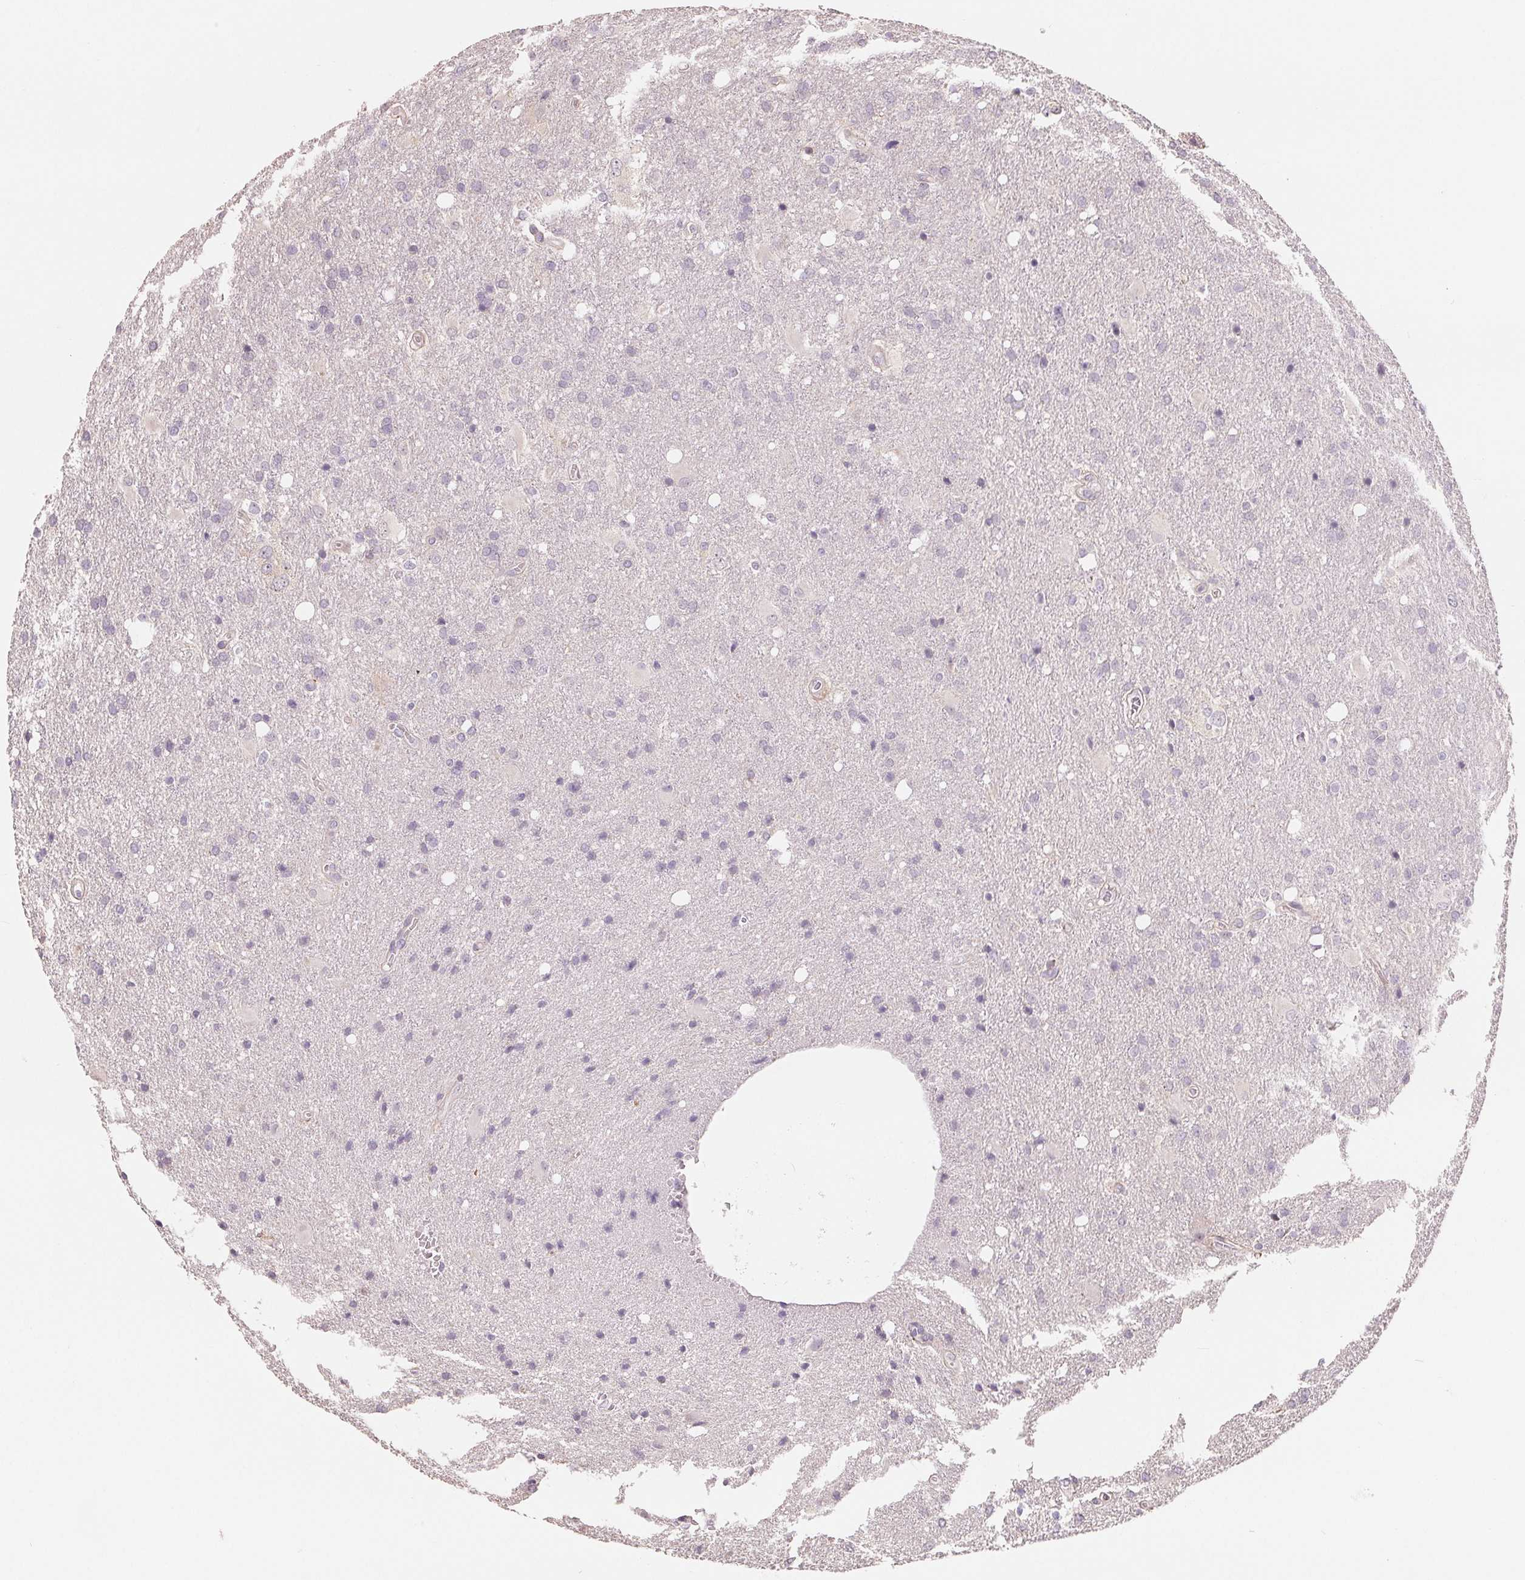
{"staining": {"intensity": "negative", "quantity": "none", "location": "none"}, "tissue": "glioma", "cell_type": "Tumor cells", "image_type": "cancer", "snomed": [{"axis": "morphology", "description": "Glioma, malignant, Low grade"}, {"axis": "topography", "description": "Brain"}], "caption": "DAB immunohistochemical staining of malignant low-grade glioma demonstrates no significant expression in tumor cells.", "gene": "VTCN1", "patient": {"sex": "male", "age": 66}}